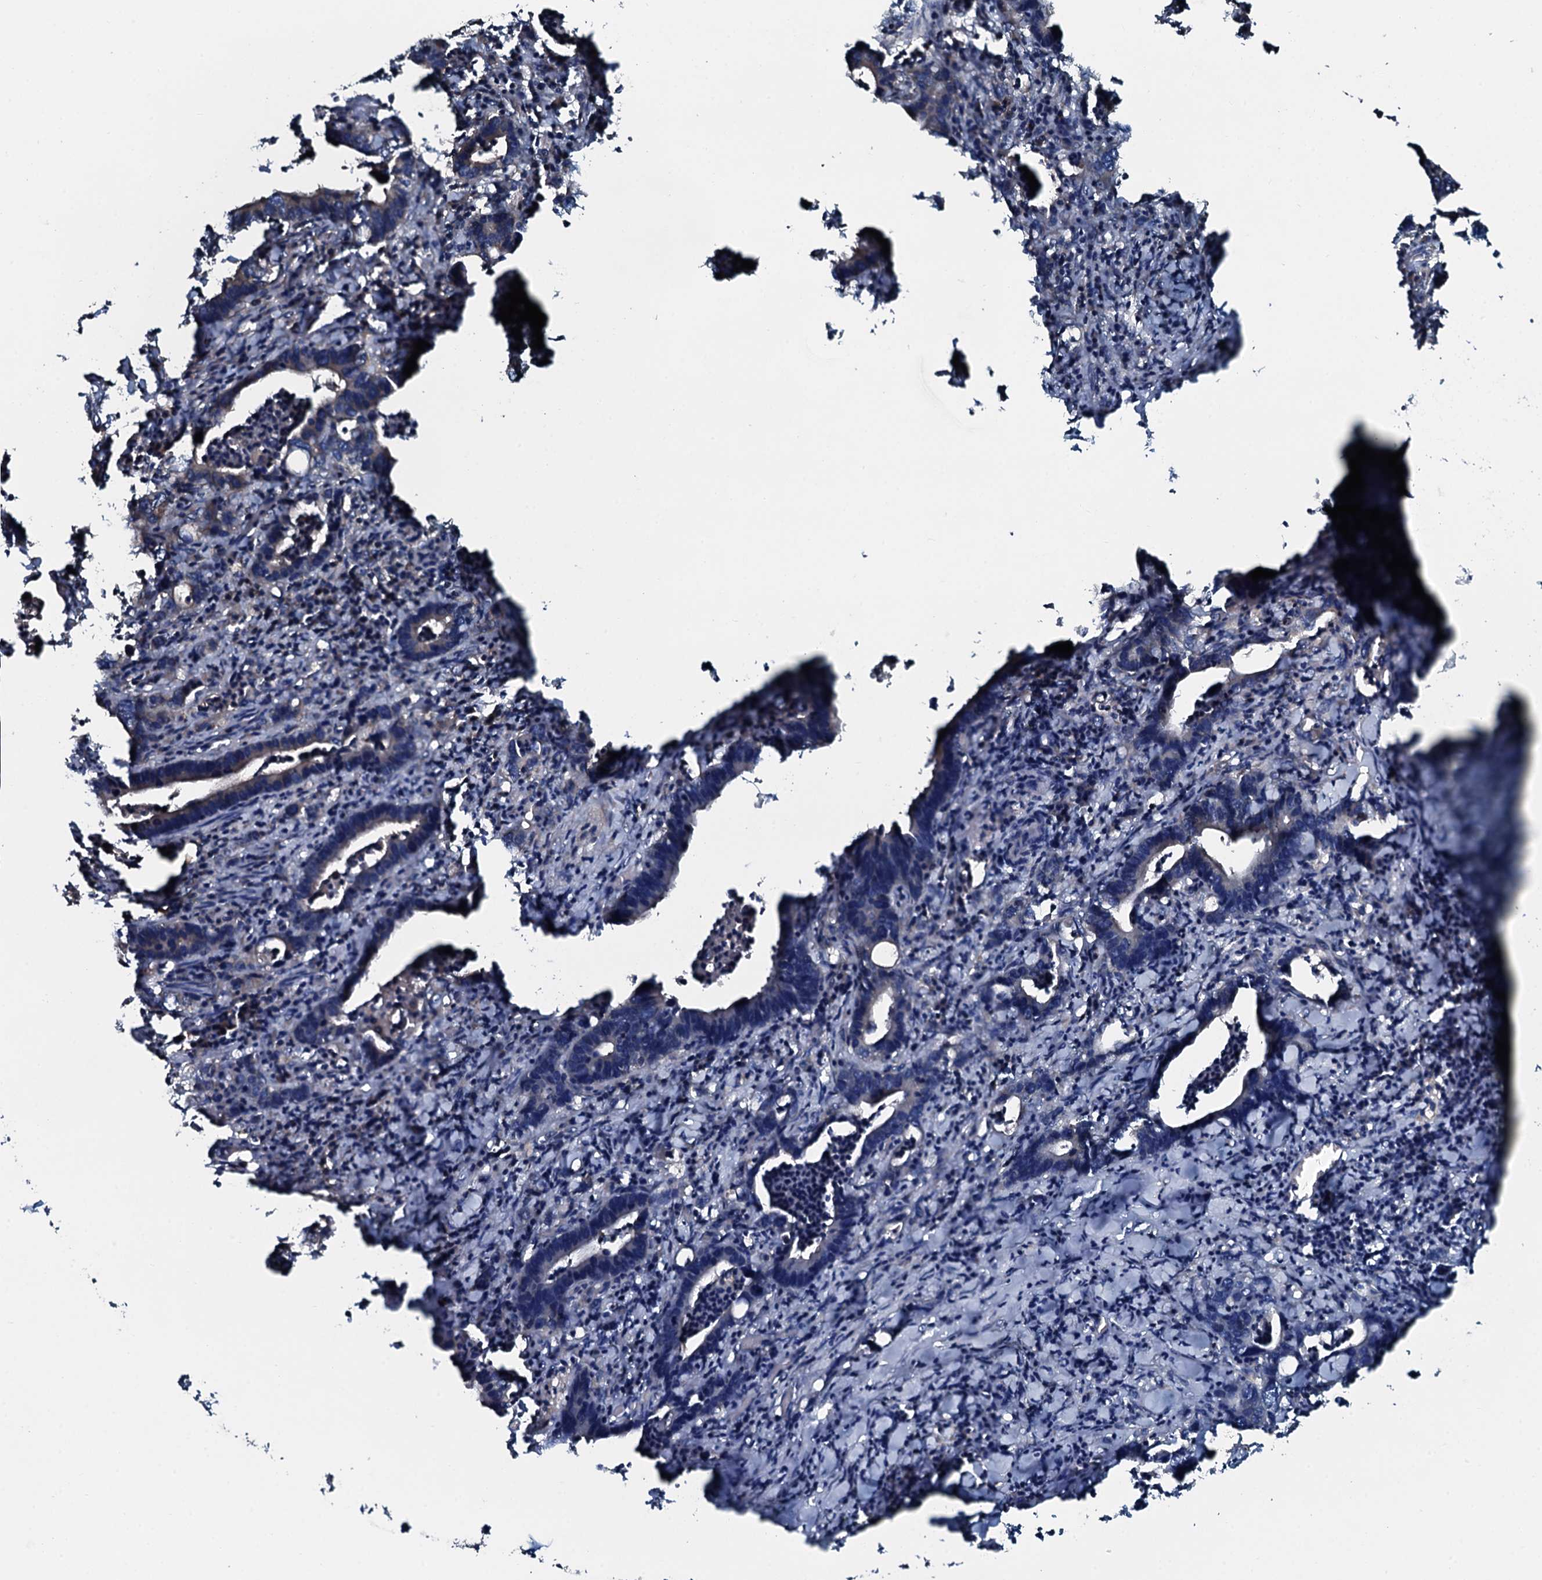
{"staining": {"intensity": "weak", "quantity": "<25%", "location": "cytoplasmic/membranous"}, "tissue": "colorectal cancer", "cell_type": "Tumor cells", "image_type": "cancer", "snomed": [{"axis": "morphology", "description": "Adenocarcinoma, NOS"}, {"axis": "topography", "description": "Colon"}], "caption": "Immunohistochemistry (IHC) histopathology image of neoplastic tissue: human adenocarcinoma (colorectal) stained with DAB (3,3'-diaminobenzidine) reveals no significant protein expression in tumor cells.", "gene": "AARS1", "patient": {"sex": "female", "age": 75}}